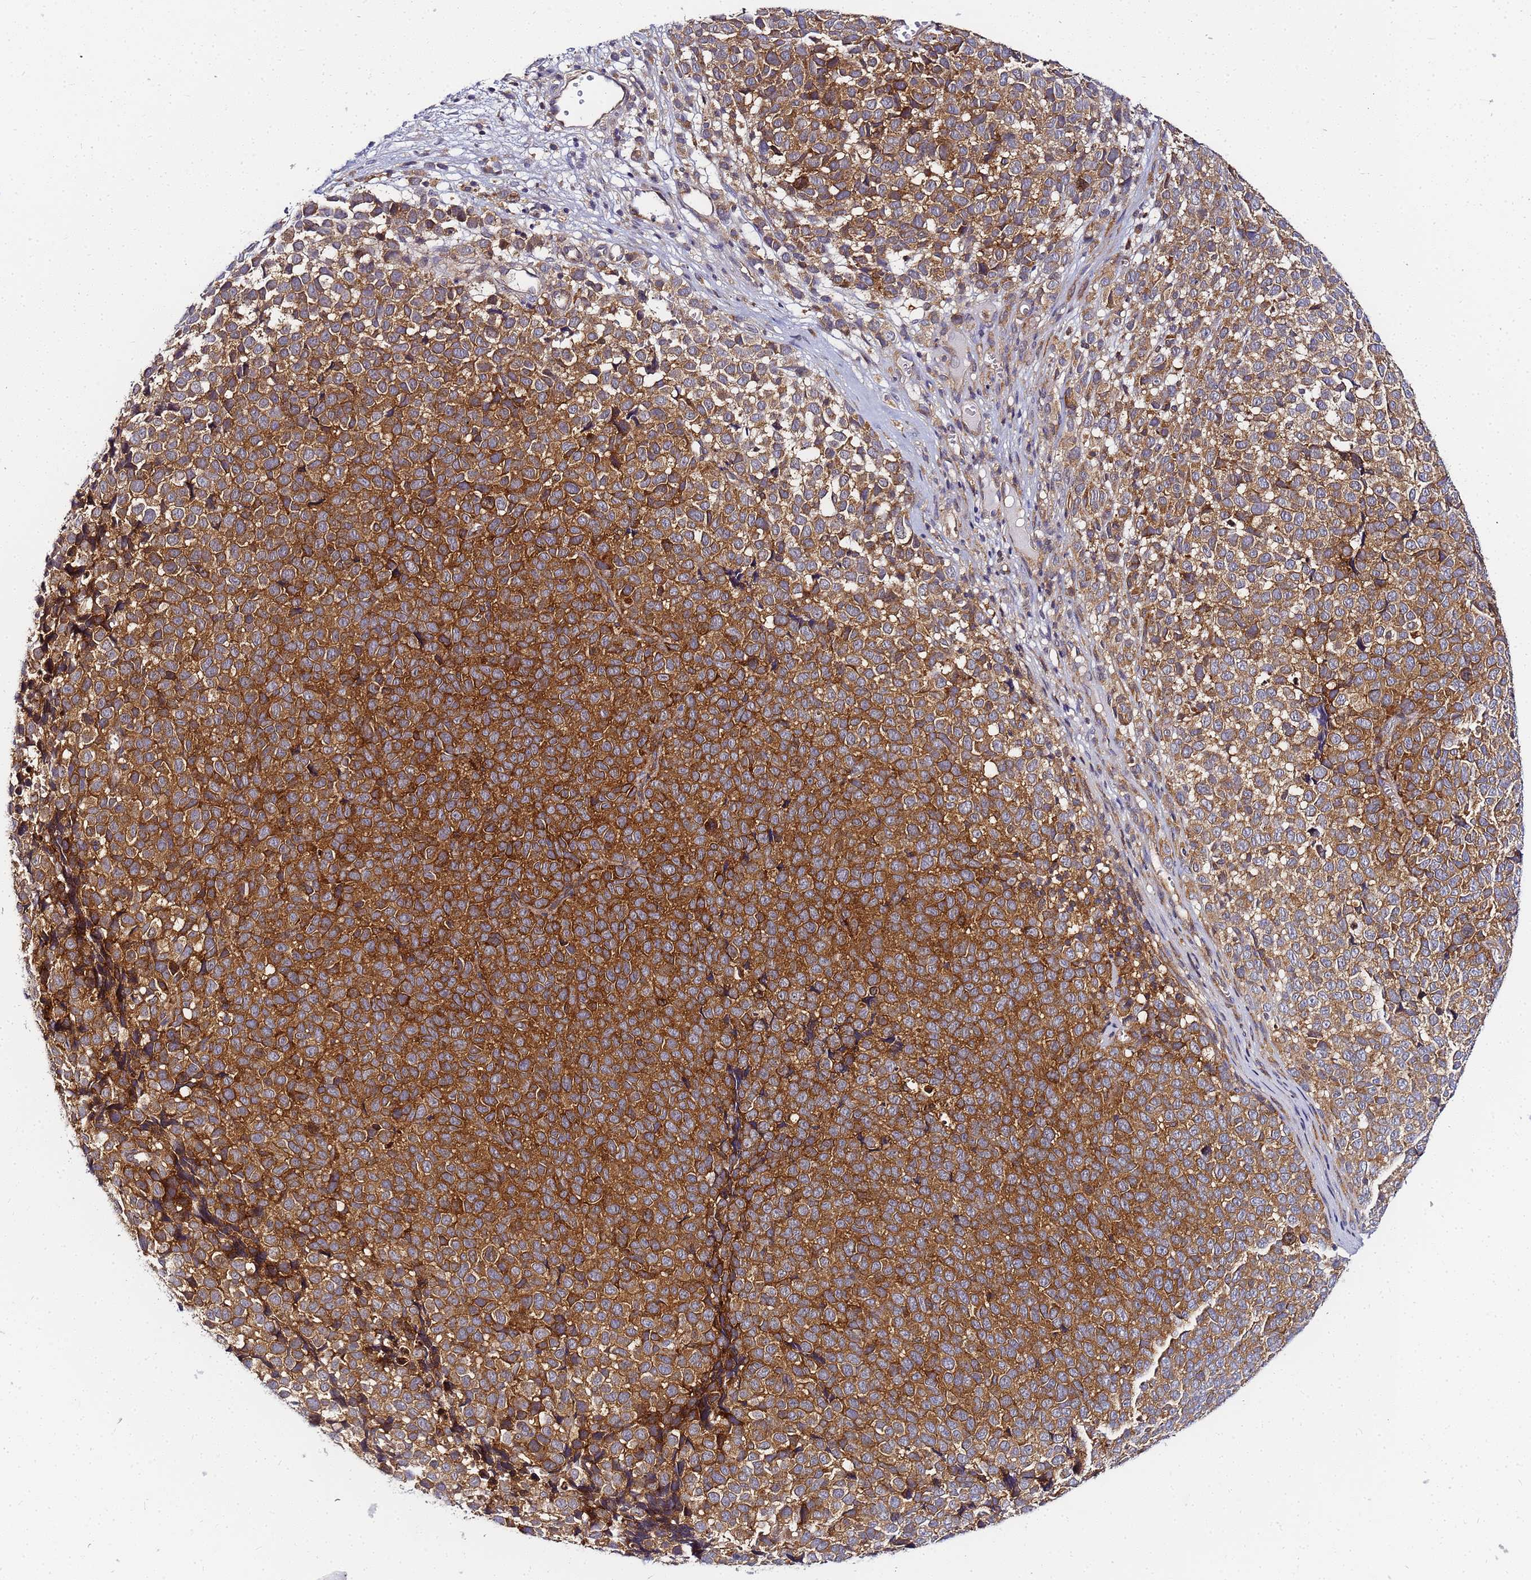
{"staining": {"intensity": "strong", "quantity": ">75%", "location": "cytoplasmic/membranous"}, "tissue": "melanoma", "cell_type": "Tumor cells", "image_type": "cancer", "snomed": [{"axis": "morphology", "description": "Malignant melanoma, NOS"}, {"axis": "topography", "description": "Nose, NOS"}], "caption": "Immunohistochemical staining of melanoma shows strong cytoplasmic/membranous protein expression in approximately >75% of tumor cells.", "gene": "CHM", "patient": {"sex": "female", "age": 48}}